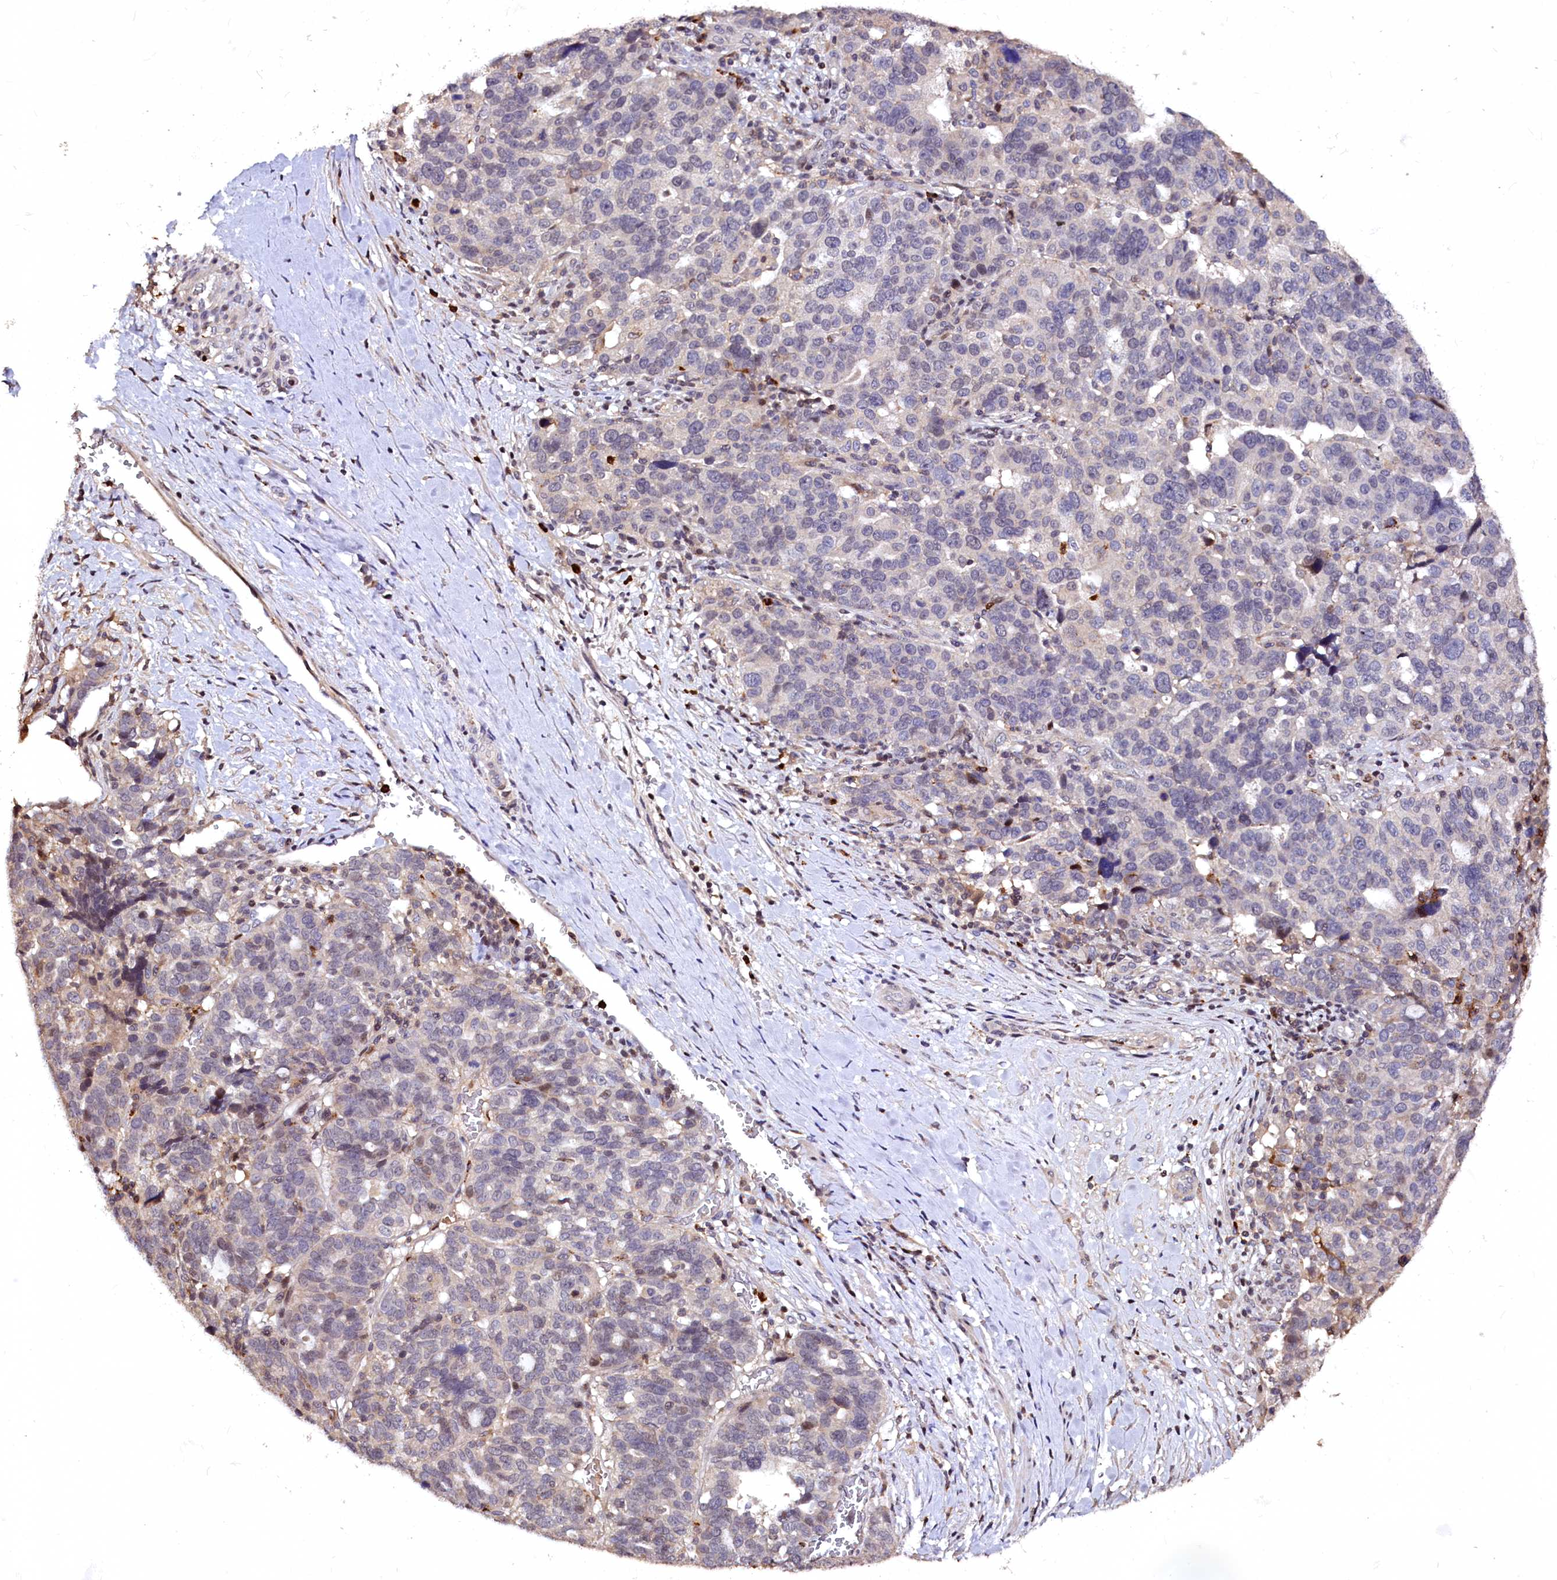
{"staining": {"intensity": "weak", "quantity": "<25%", "location": "cytoplasmic/membranous"}, "tissue": "ovarian cancer", "cell_type": "Tumor cells", "image_type": "cancer", "snomed": [{"axis": "morphology", "description": "Cystadenocarcinoma, serous, NOS"}, {"axis": "topography", "description": "Ovary"}], "caption": "This histopathology image is of ovarian cancer stained with immunohistochemistry to label a protein in brown with the nuclei are counter-stained blue. There is no expression in tumor cells.", "gene": "ATG101", "patient": {"sex": "female", "age": 59}}